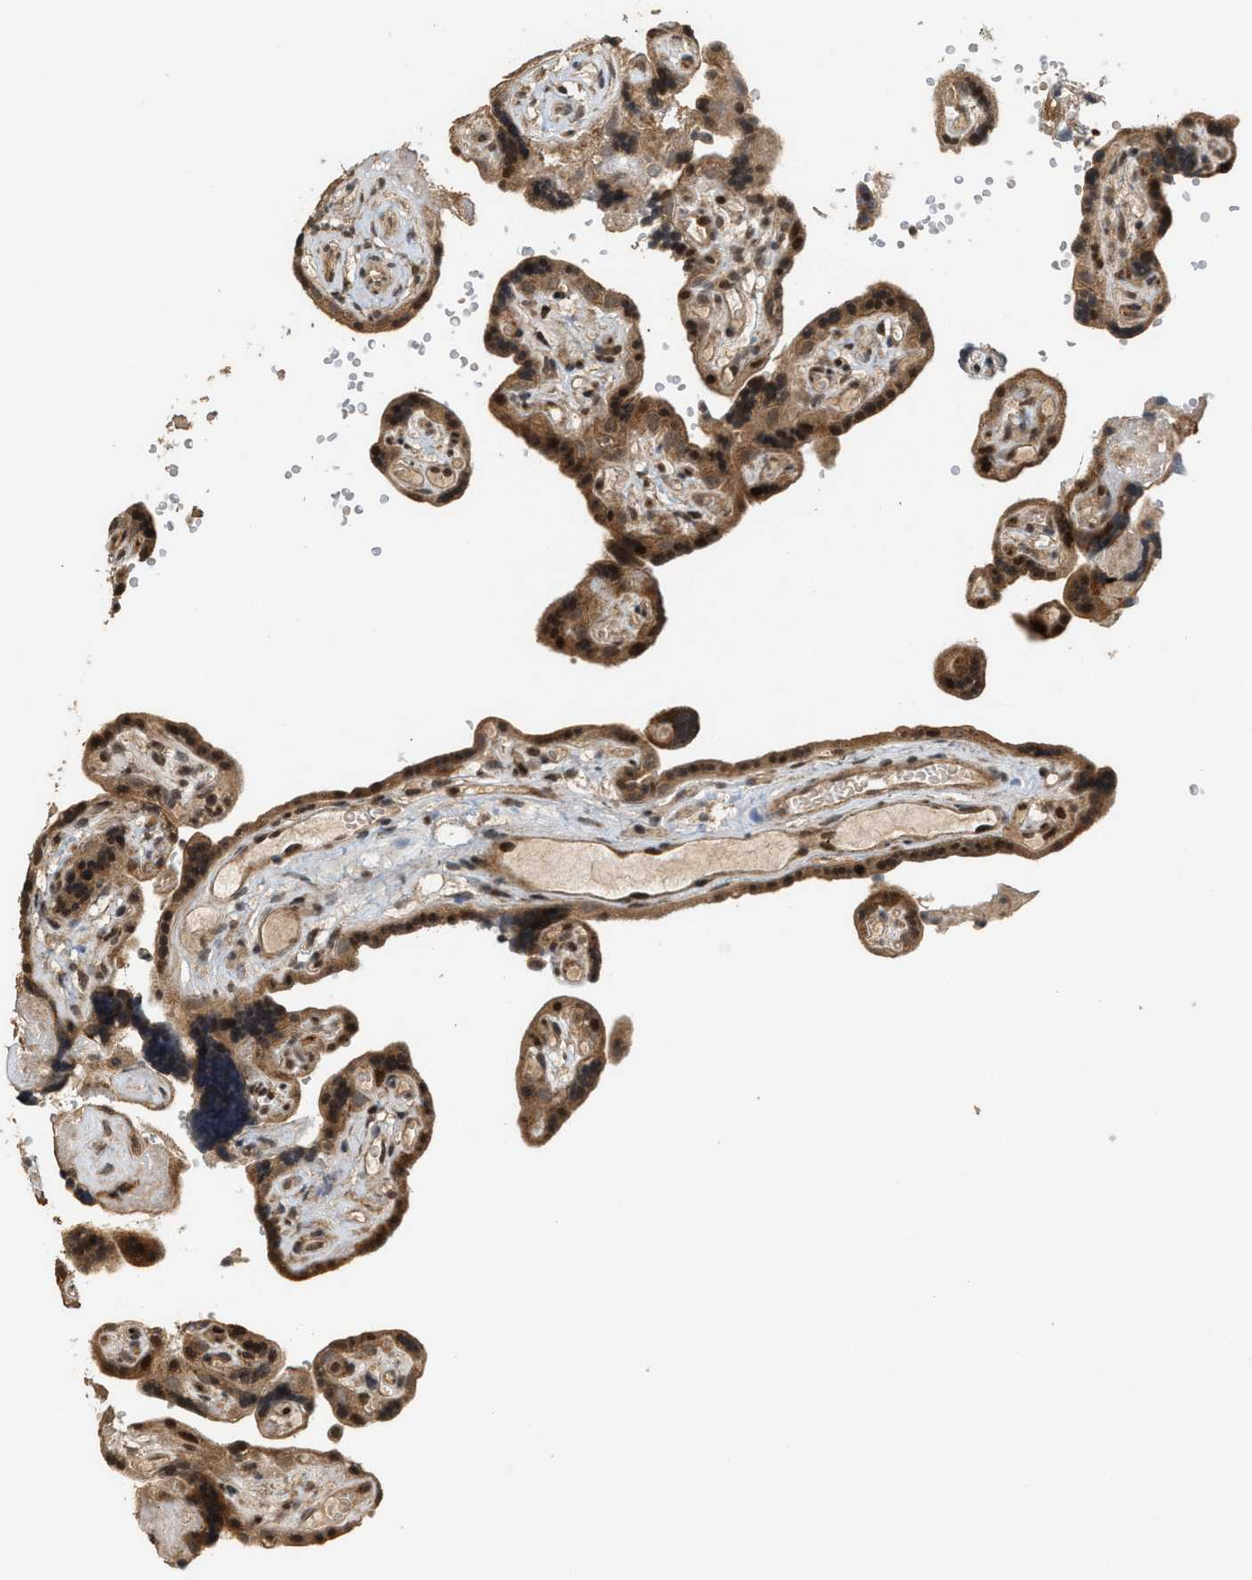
{"staining": {"intensity": "strong", "quantity": ">75%", "location": "cytoplasmic/membranous"}, "tissue": "placenta", "cell_type": "Decidual cells", "image_type": "normal", "snomed": [{"axis": "morphology", "description": "Normal tissue, NOS"}, {"axis": "topography", "description": "Placenta"}], "caption": "The micrograph shows immunohistochemical staining of unremarkable placenta. There is strong cytoplasmic/membranous expression is appreciated in about >75% of decidual cells. The staining was performed using DAB (3,3'-diaminobenzidine) to visualize the protein expression in brown, while the nuclei were stained in blue with hematoxylin (Magnification: 20x).", "gene": "ELP2", "patient": {"sex": "female", "age": 30}}